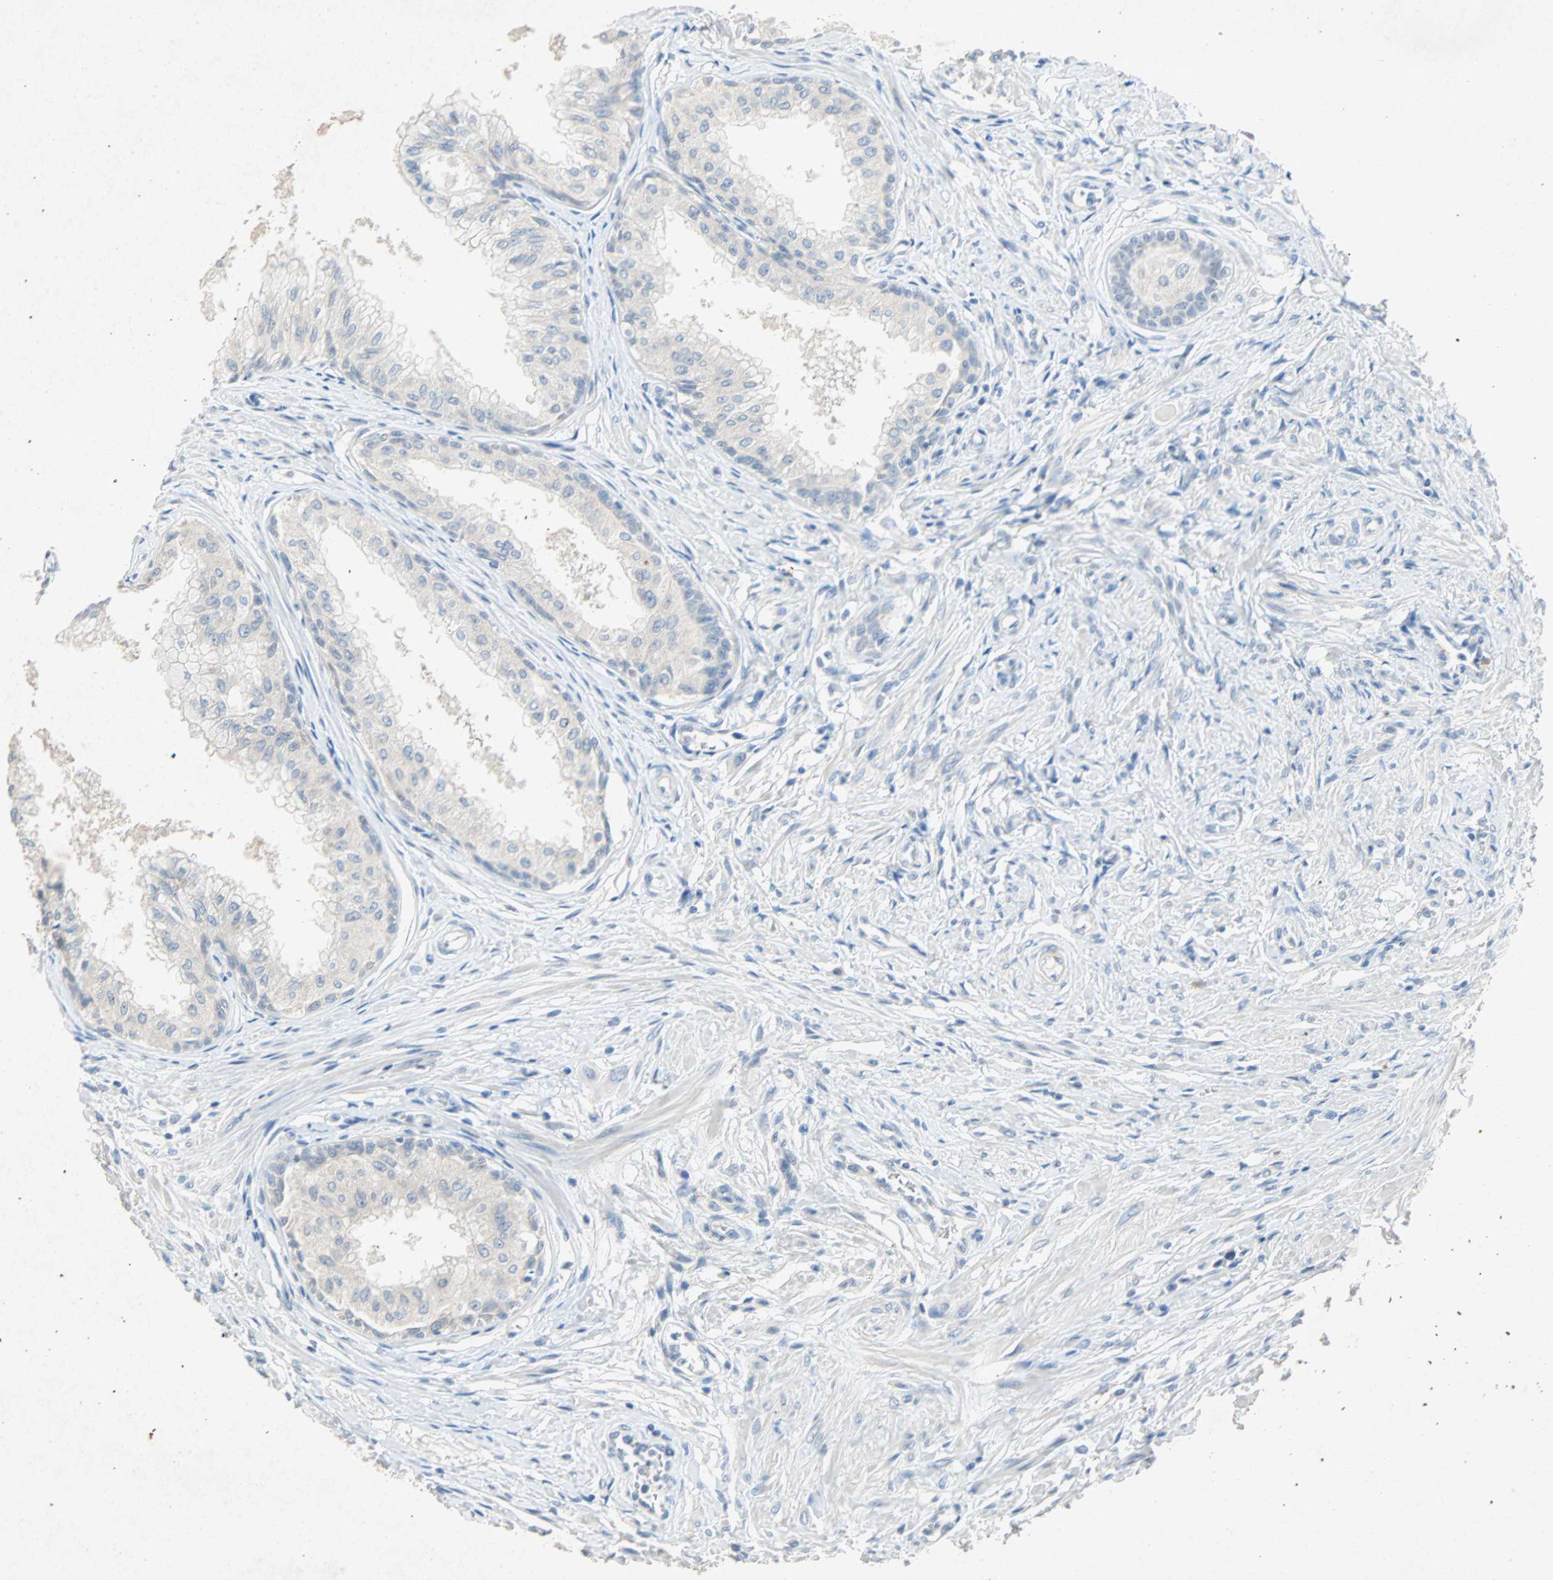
{"staining": {"intensity": "negative", "quantity": "none", "location": "none"}, "tissue": "prostate", "cell_type": "Glandular cells", "image_type": "normal", "snomed": [{"axis": "morphology", "description": "Normal tissue, NOS"}, {"axis": "topography", "description": "Prostate"}, {"axis": "topography", "description": "Seminal veicle"}], "caption": "Immunohistochemistry (IHC) photomicrograph of normal prostate: prostate stained with DAB shows no significant protein expression in glandular cells.", "gene": "PCDHB2", "patient": {"sex": "male", "age": 60}}